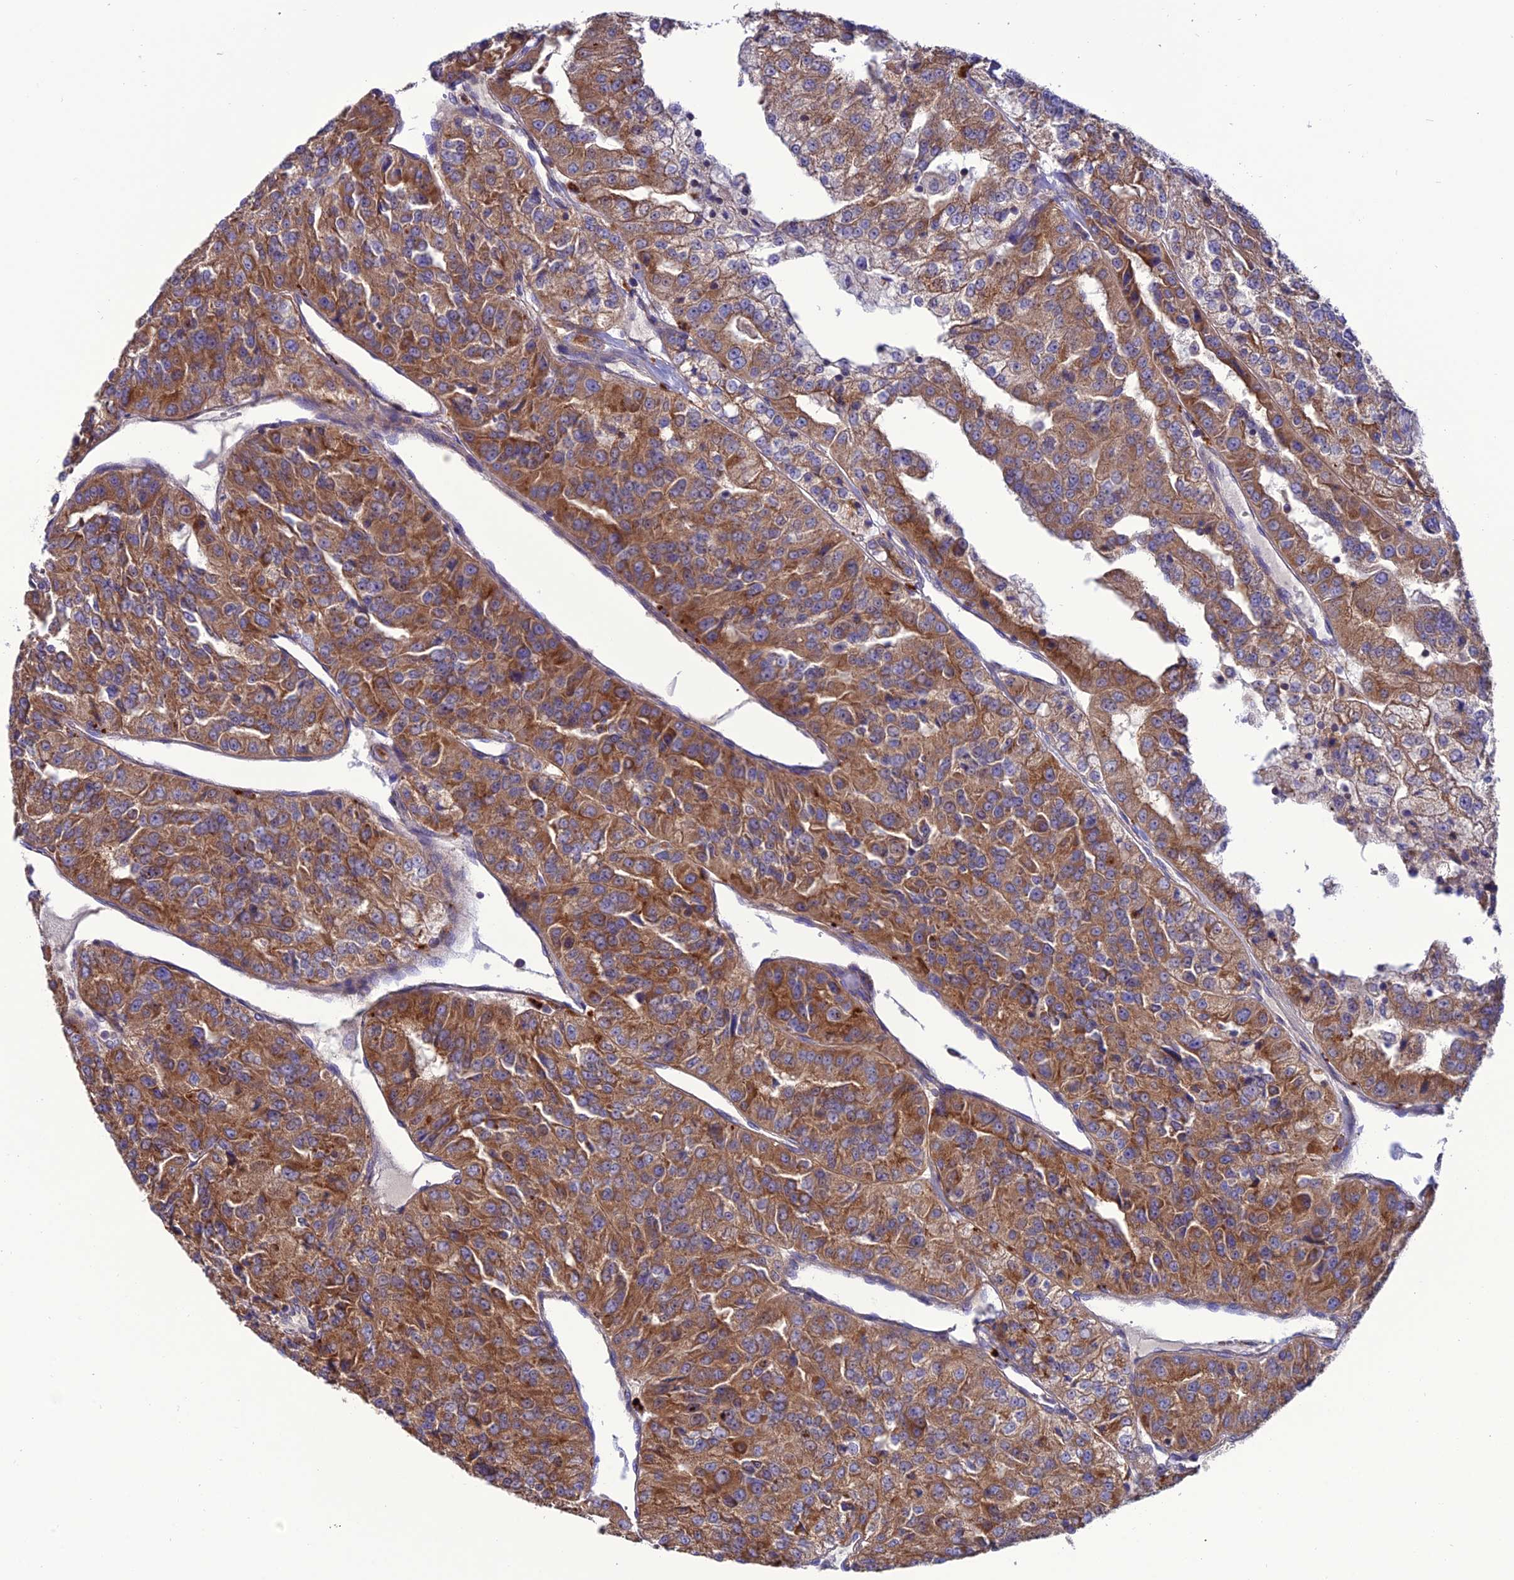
{"staining": {"intensity": "strong", "quantity": ">75%", "location": "cytoplasmic/membranous"}, "tissue": "renal cancer", "cell_type": "Tumor cells", "image_type": "cancer", "snomed": [{"axis": "morphology", "description": "Adenocarcinoma, NOS"}, {"axis": "topography", "description": "Kidney"}], "caption": "Strong cytoplasmic/membranous protein expression is appreciated in approximately >75% of tumor cells in renal adenocarcinoma.", "gene": "PPIL3", "patient": {"sex": "female", "age": 63}}